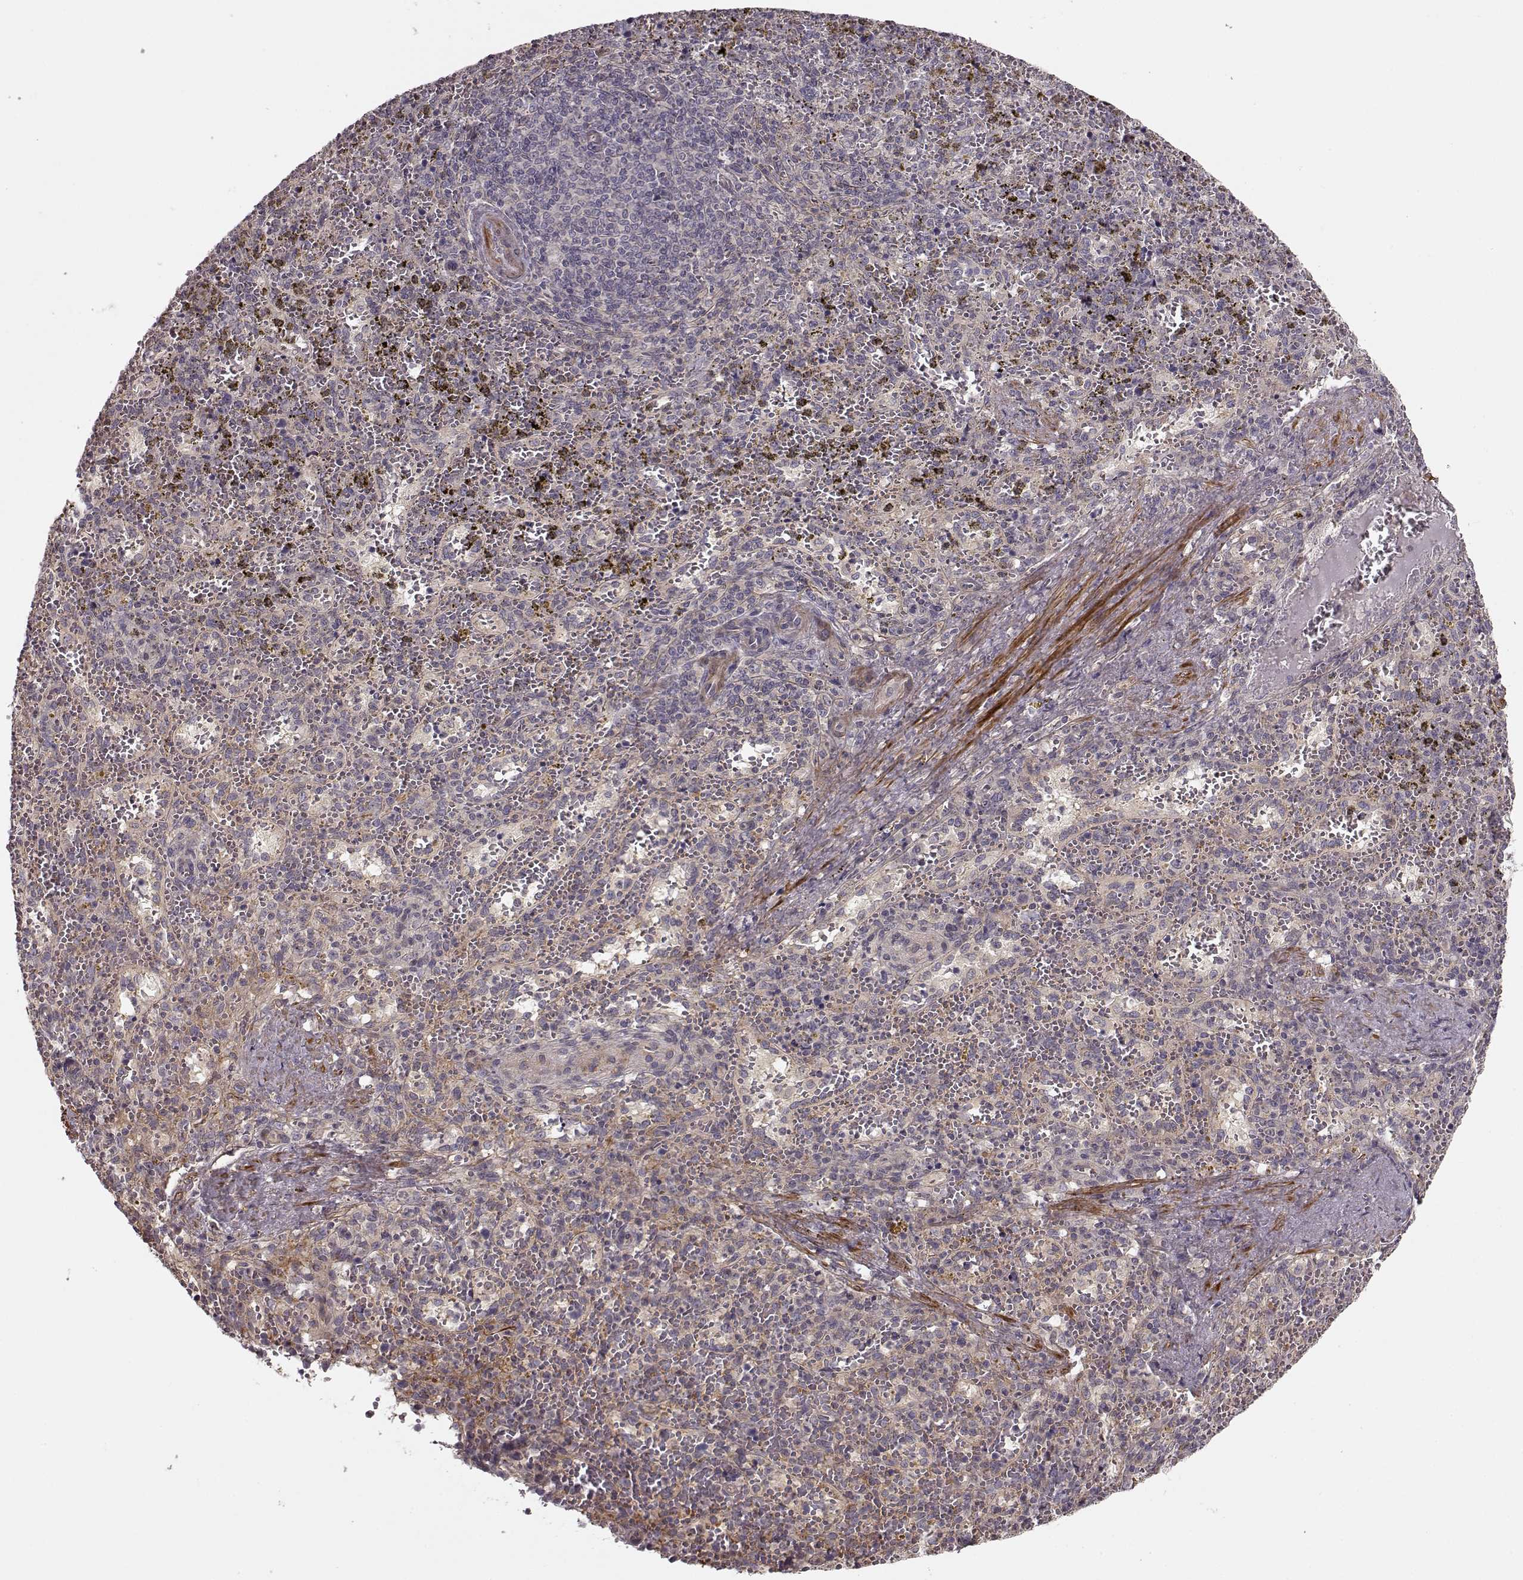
{"staining": {"intensity": "weak", "quantity": "<25%", "location": "cytoplasmic/membranous"}, "tissue": "spleen", "cell_type": "Cells in red pulp", "image_type": "normal", "snomed": [{"axis": "morphology", "description": "Normal tissue, NOS"}, {"axis": "topography", "description": "Spleen"}], "caption": "This is an immunohistochemistry image of benign spleen. There is no staining in cells in red pulp.", "gene": "SLAIN2", "patient": {"sex": "female", "age": 50}}